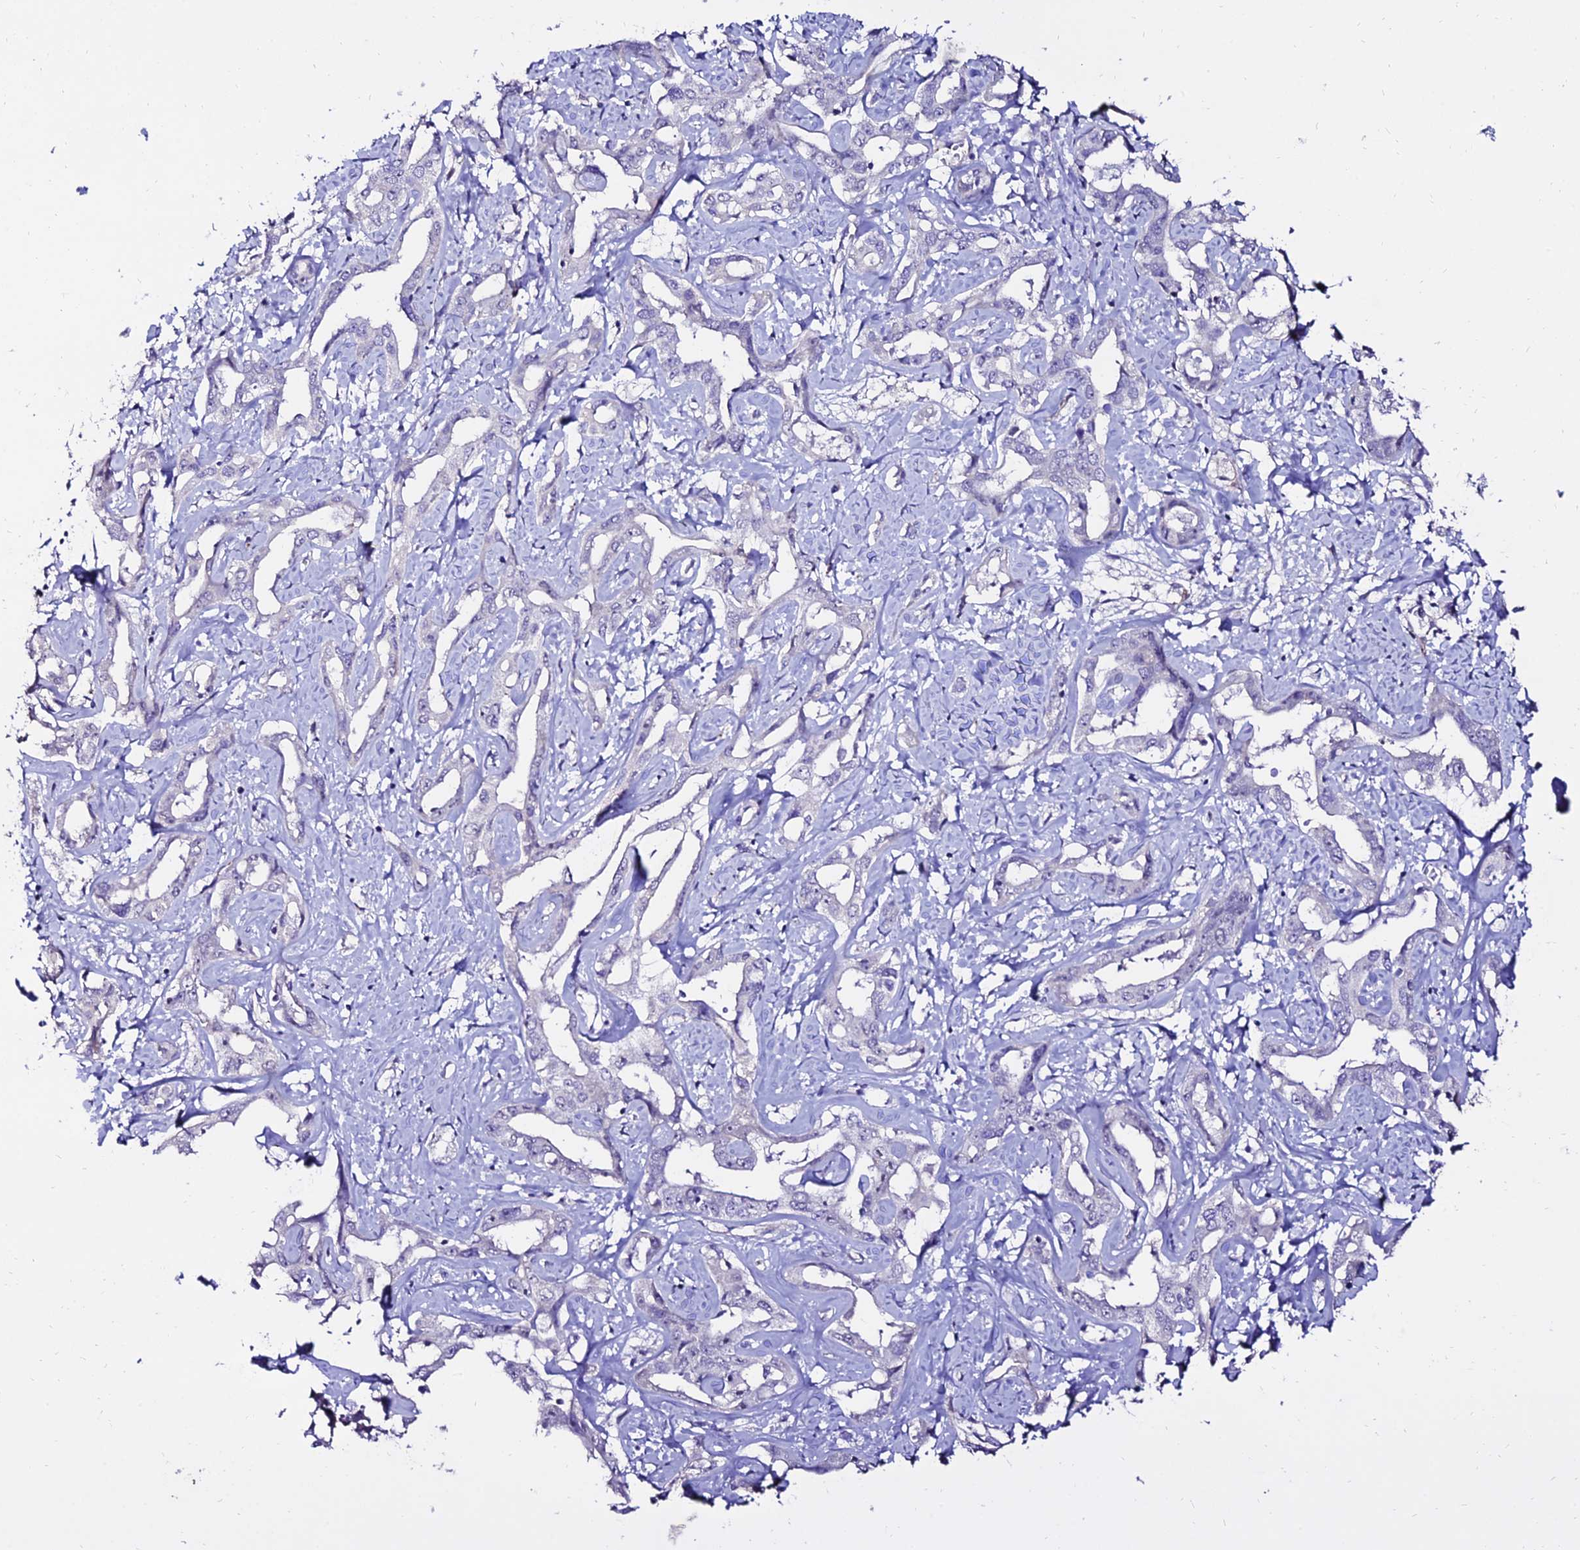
{"staining": {"intensity": "negative", "quantity": "none", "location": "none"}, "tissue": "liver cancer", "cell_type": "Tumor cells", "image_type": "cancer", "snomed": [{"axis": "morphology", "description": "Cholangiocarcinoma"}, {"axis": "topography", "description": "Liver"}], "caption": "This is an IHC photomicrograph of human cholangiocarcinoma (liver). There is no expression in tumor cells.", "gene": "ALDH3B2", "patient": {"sex": "male", "age": 59}}